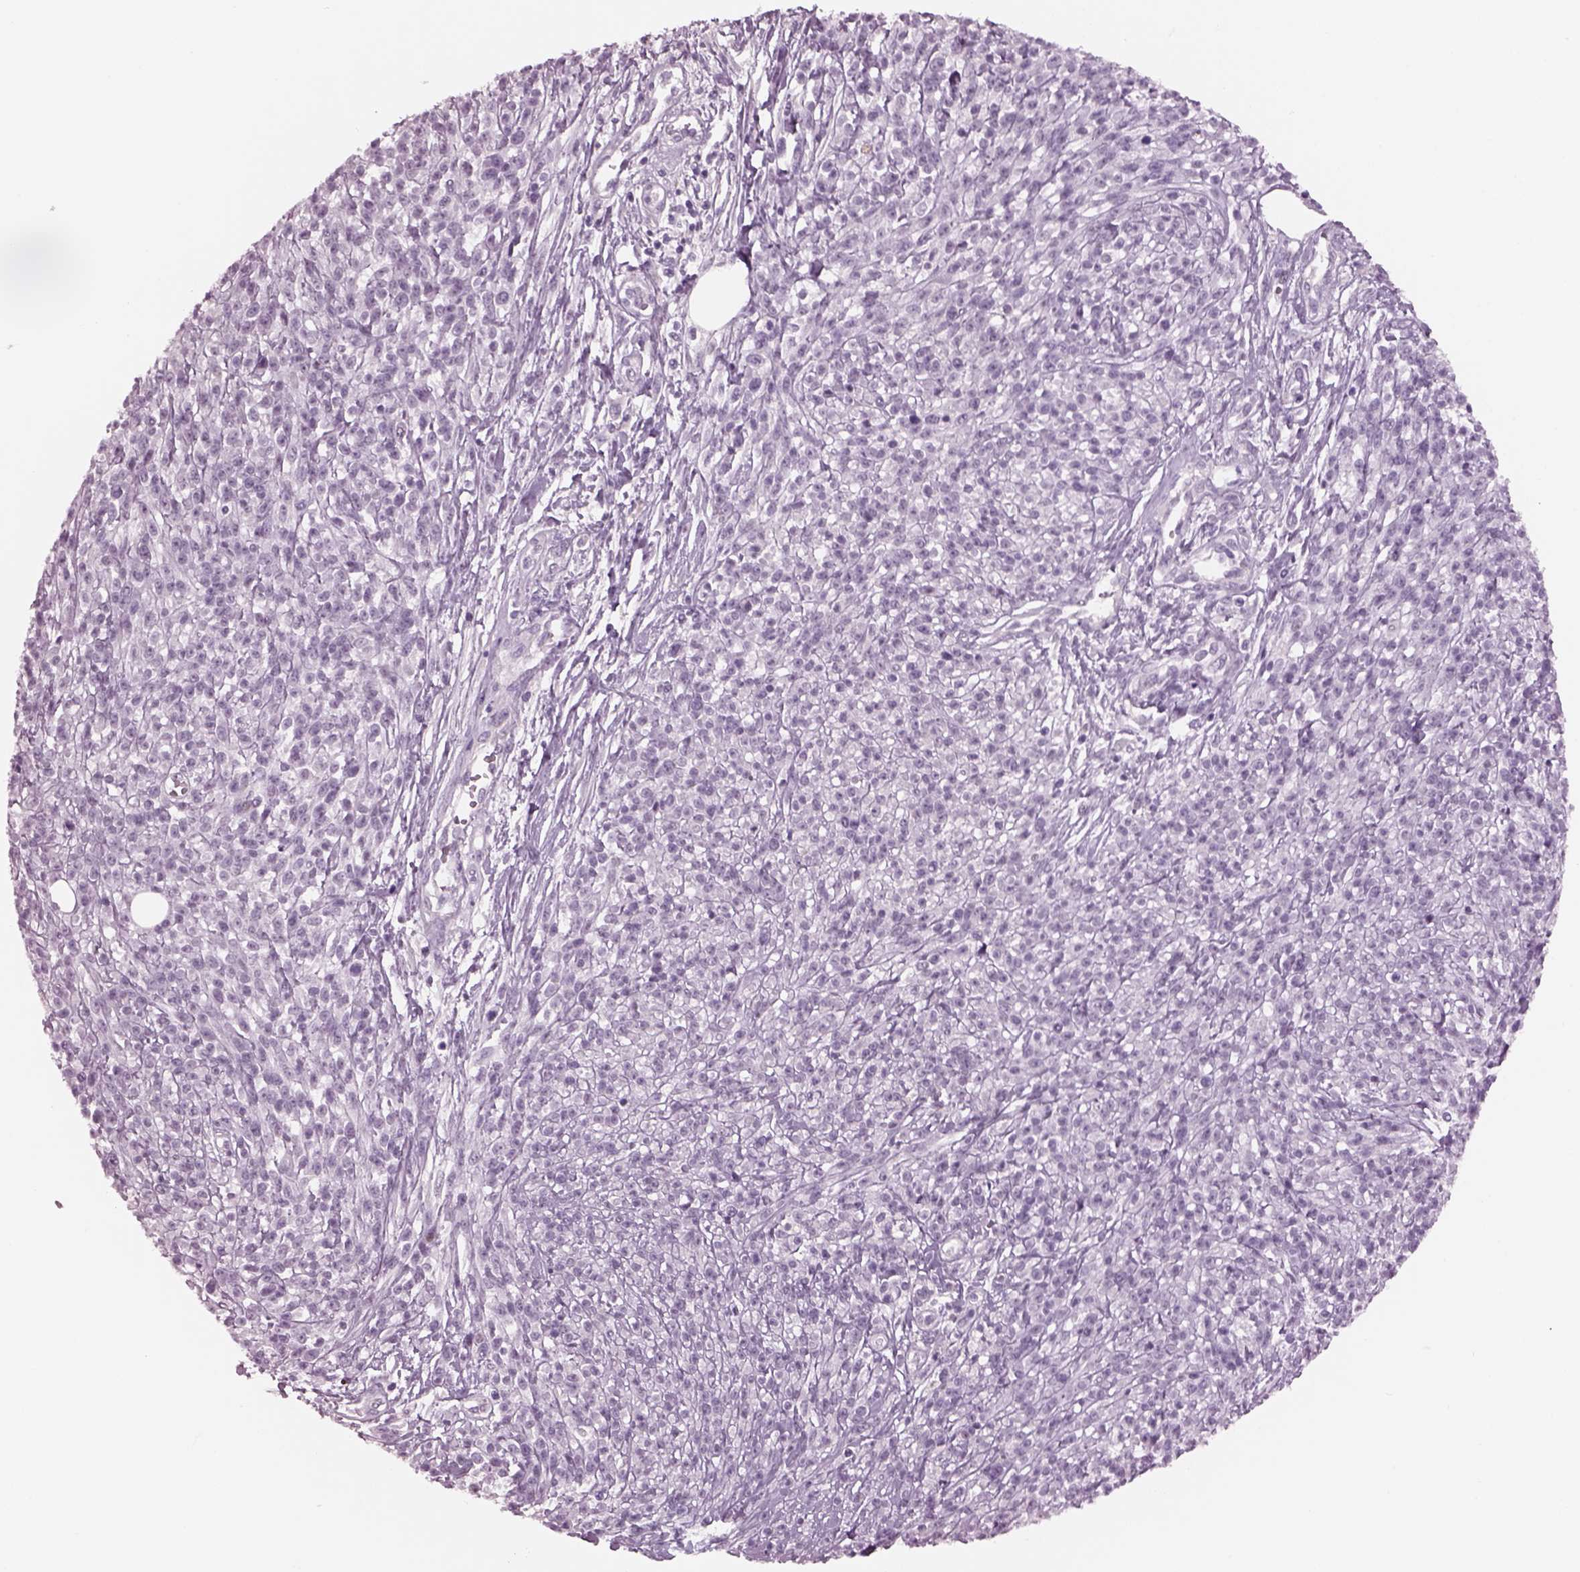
{"staining": {"intensity": "negative", "quantity": "none", "location": "none"}, "tissue": "melanoma", "cell_type": "Tumor cells", "image_type": "cancer", "snomed": [{"axis": "morphology", "description": "Malignant melanoma, NOS"}, {"axis": "topography", "description": "Skin"}, {"axis": "topography", "description": "Skin of trunk"}], "caption": "This is an IHC photomicrograph of malignant melanoma. There is no positivity in tumor cells.", "gene": "CYLC1", "patient": {"sex": "male", "age": 74}}